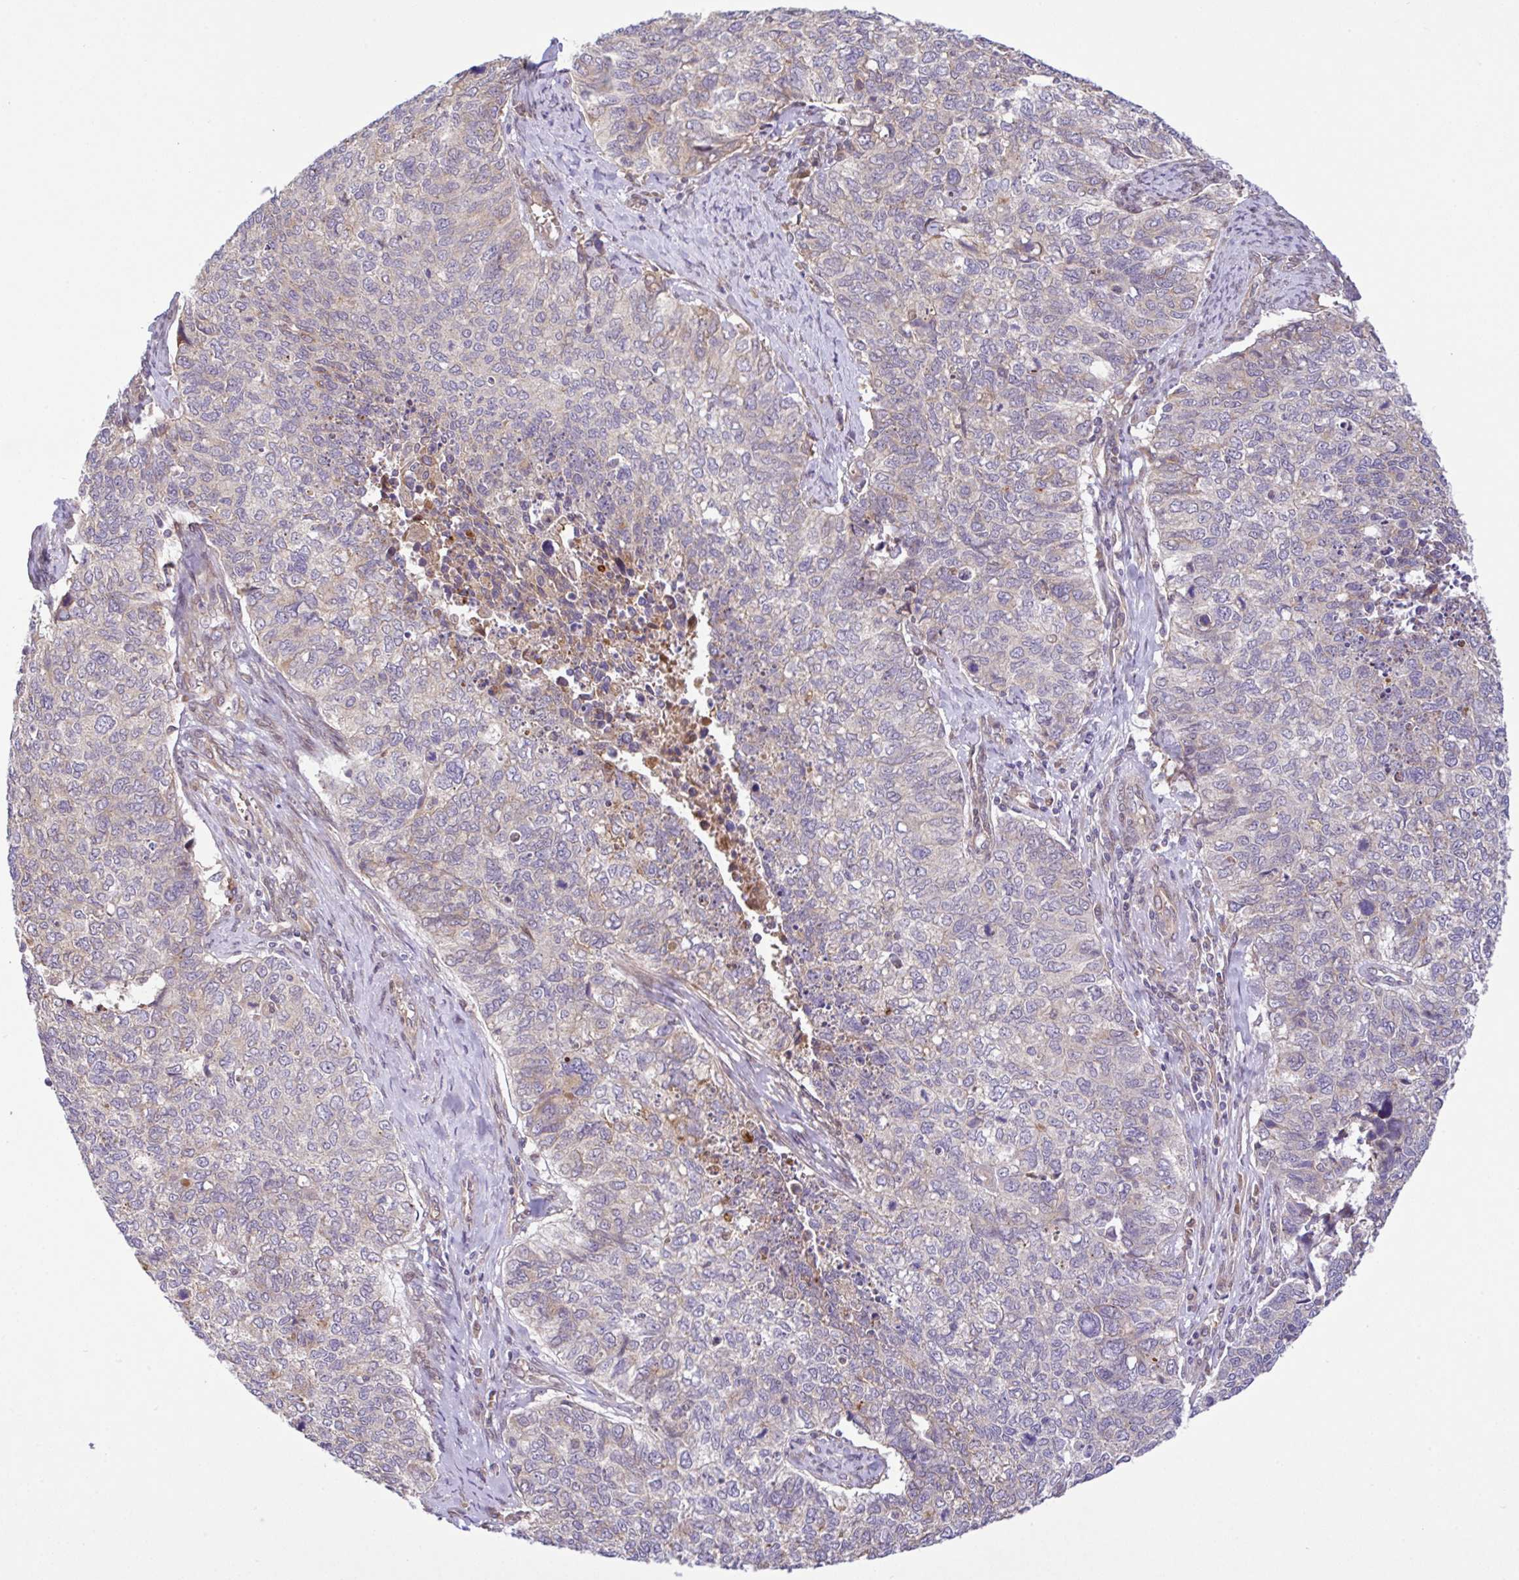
{"staining": {"intensity": "weak", "quantity": "25%-75%", "location": "cytoplasmic/membranous"}, "tissue": "cervical cancer", "cell_type": "Tumor cells", "image_type": "cancer", "snomed": [{"axis": "morphology", "description": "Adenocarcinoma, NOS"}, {"axis": "topography", "description": "Cervix"}], "caption": "A high-resolution photomicrograph shows immunohistochemistry (IHC) staining of cervical adenocarcinoma, which shows weak cytoplasmic/membranous expression in about 25%-75% of tumor cells. Nuclei are stained in blue.", "gene": "UBE4A", "patient": {"sex": "female", "age": 63}}